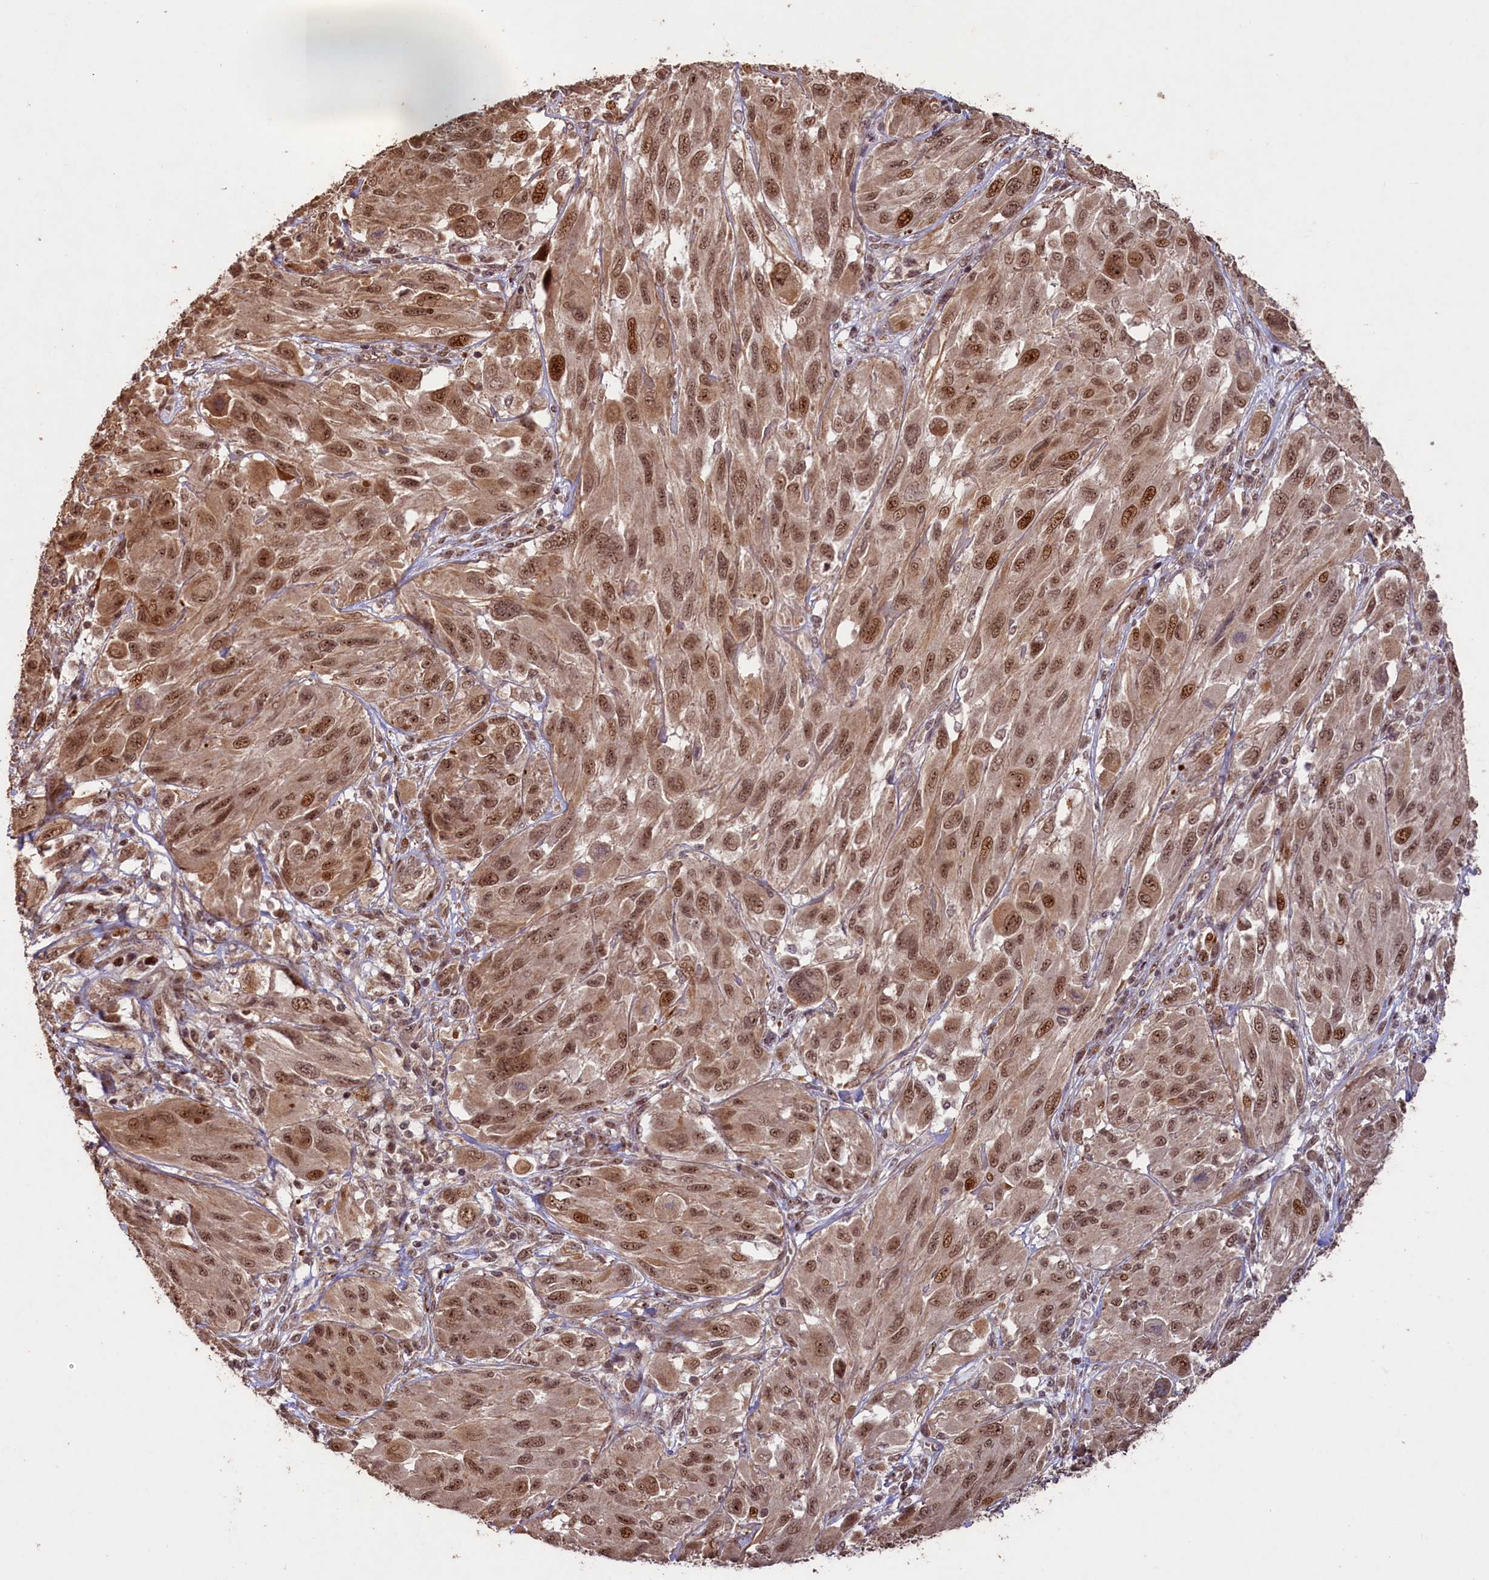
{"staining": {"intensity": "moderate", "quantity": ">75%", "location": "cytoplasmic/membranous,nuclear"}, "tissue": "melanoma", "cell_type": "Tumor cells", "image_type": "cancer", "snomed": [{"axis": "morphology", "description": "Malignant melanoma, NOS"}, {"axis": "topography", "description": "Skin"}], "caption": "Immunohistochemical staining of malignant melanoma exhibits medium levels of moderate cytoplasmic/membranous and nuclear staining in about >75% of tumor cells.", "gene": "SHPRH", "patient": {"sex": "female", "age": 91}}